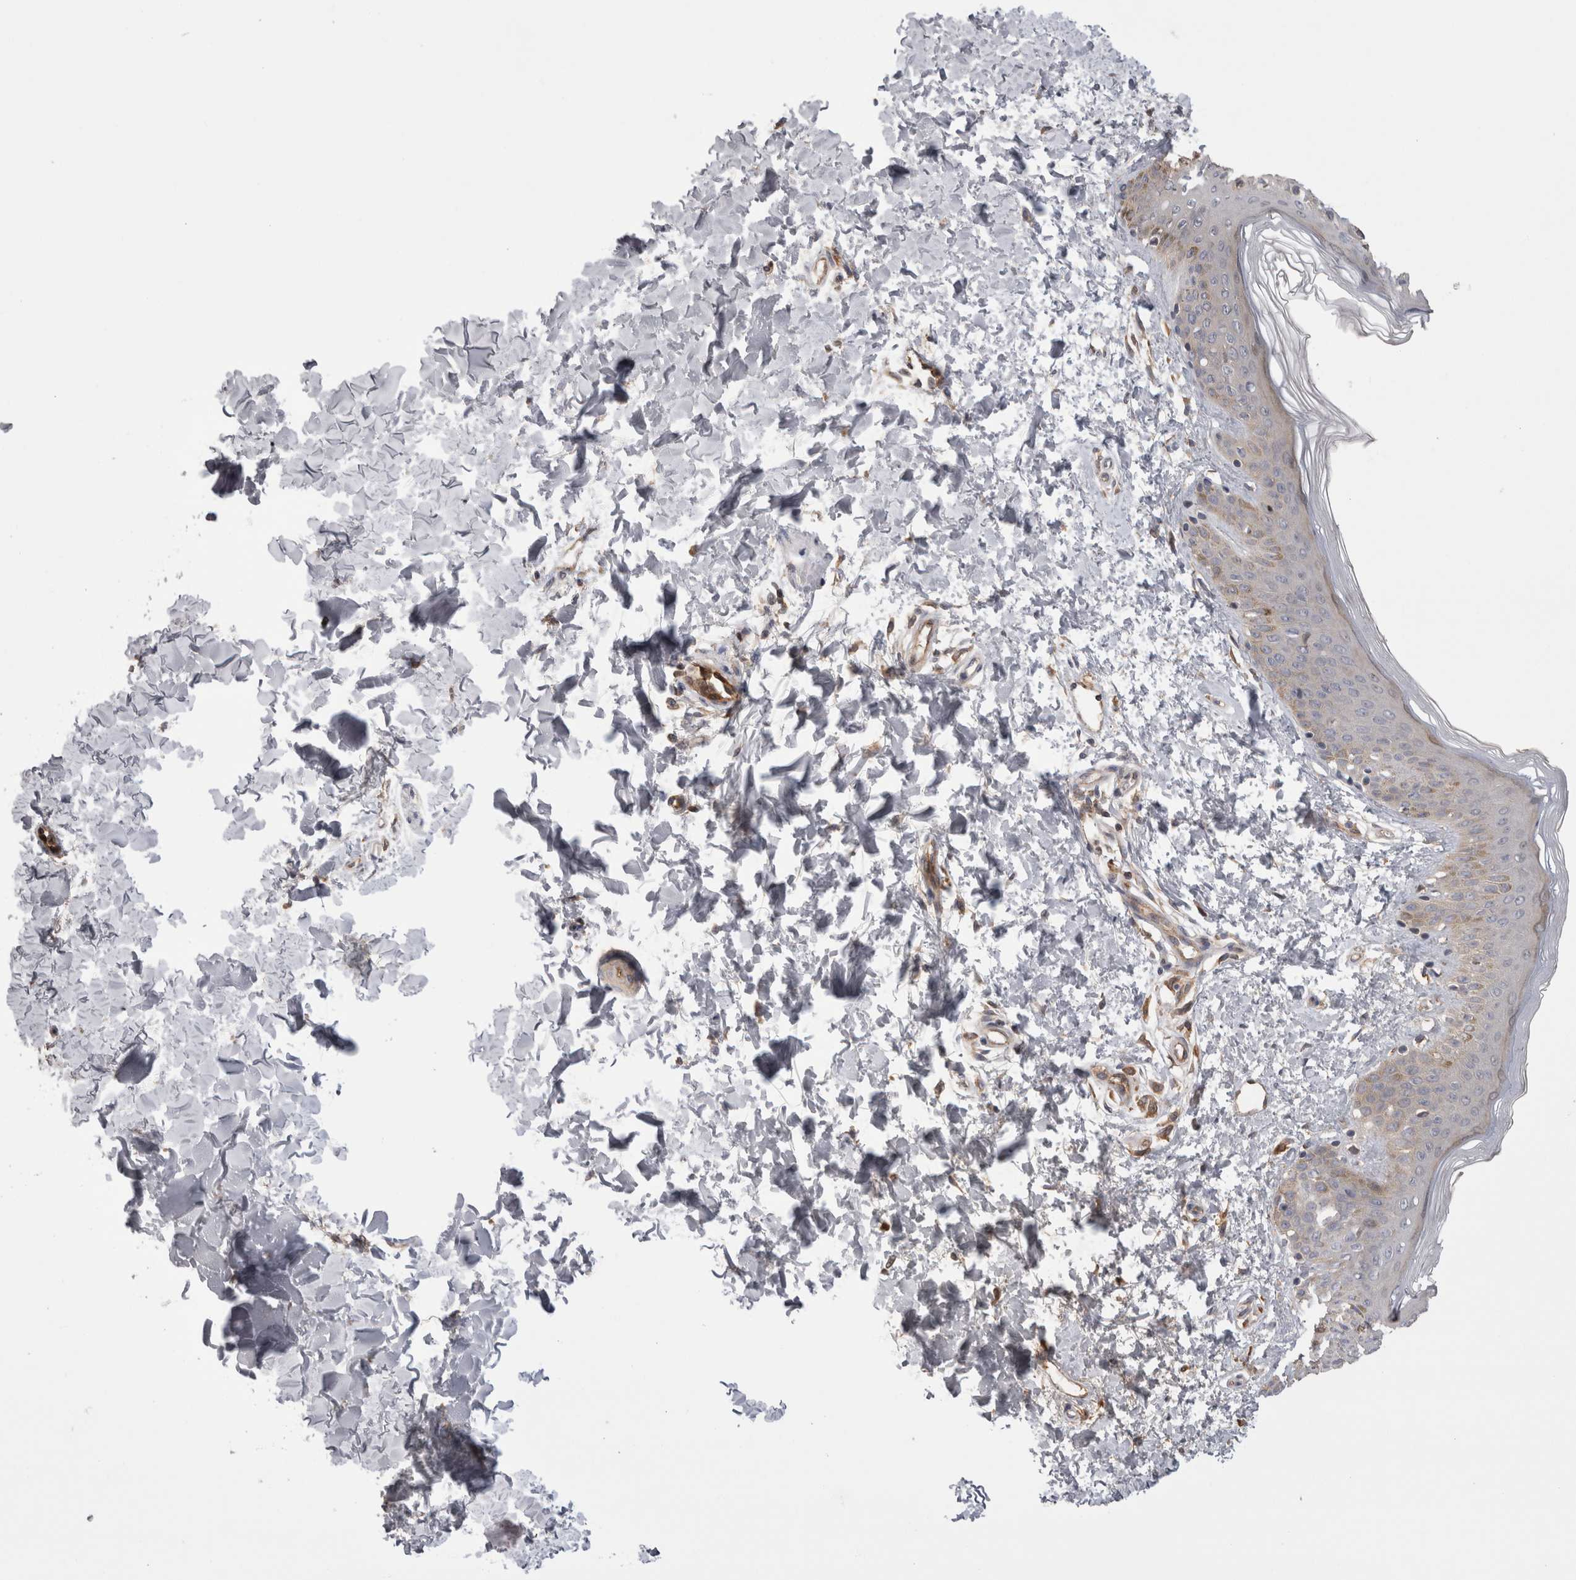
{"staining": {"intensity": "weak", "quantity": ">75%", "location": "cytoplasmic/membranous"}, "tissue": "skin", "cell_type": "Fibroblasts", "image_type": "normal", "snomed": [{"axis": "morphology", "description": "Normal tissue, NOS"}, {"axis": "morphology", "description": "Neoplasm, benign, NOS"}, {"axis": "topography", "description": "Skin"}, {"axis": "topography", "description": "Soft tissue"}], "caption": "High-magnification brightfield microscopy of benign skin stained with DAB (brown) and counterstained with hematoxylin (blue). fibroblasts exhibit weak cytoplasmic/membranous staining is present in about>75% of cells.", "gene": "DARS2", "patient": {"sex": "male", "age": 26}}